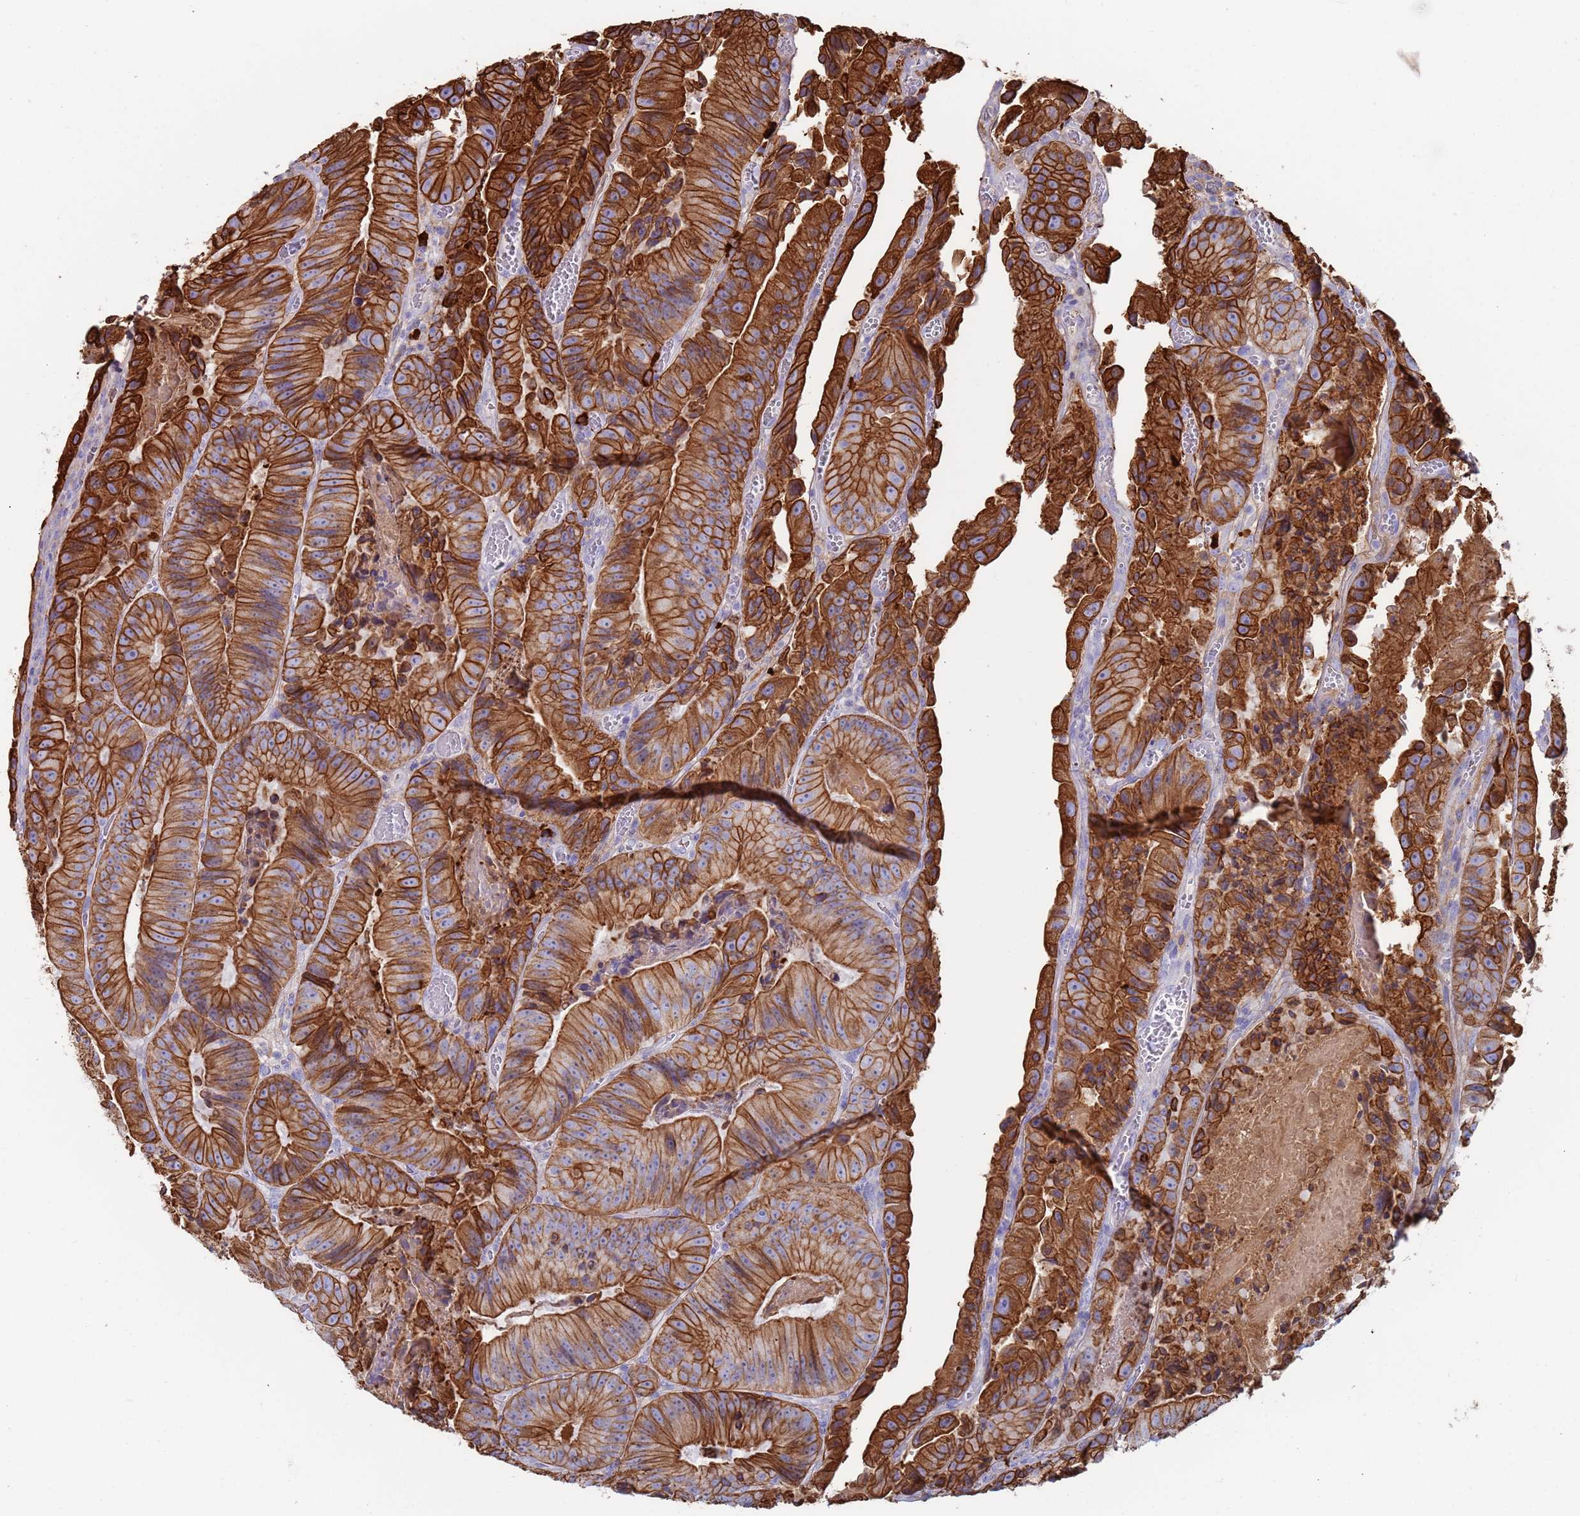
{"staining": {"intensity": "strong", "quantity": ">75%", "location": "cytoplasmic/membranous"}, "tissue": "colorectal cancer", "cell_type": "Tumor cells", "image_type": "cancer", "snomed": [{"axis": "morphology", "description": "Adenocarcinoma, NOS"}, {"axis": "topography", "description": "Colon"}], "caption": "A photomicrograph of human colorectal cancer (adenocarcinoma) stained for a protein reveals strong cytoplasmic/membranous brown staining in tumor cells. Nuclei are stained in blue.", "gene": "CYSLTR2", "patient": {"sex": "female", "age": 86}}